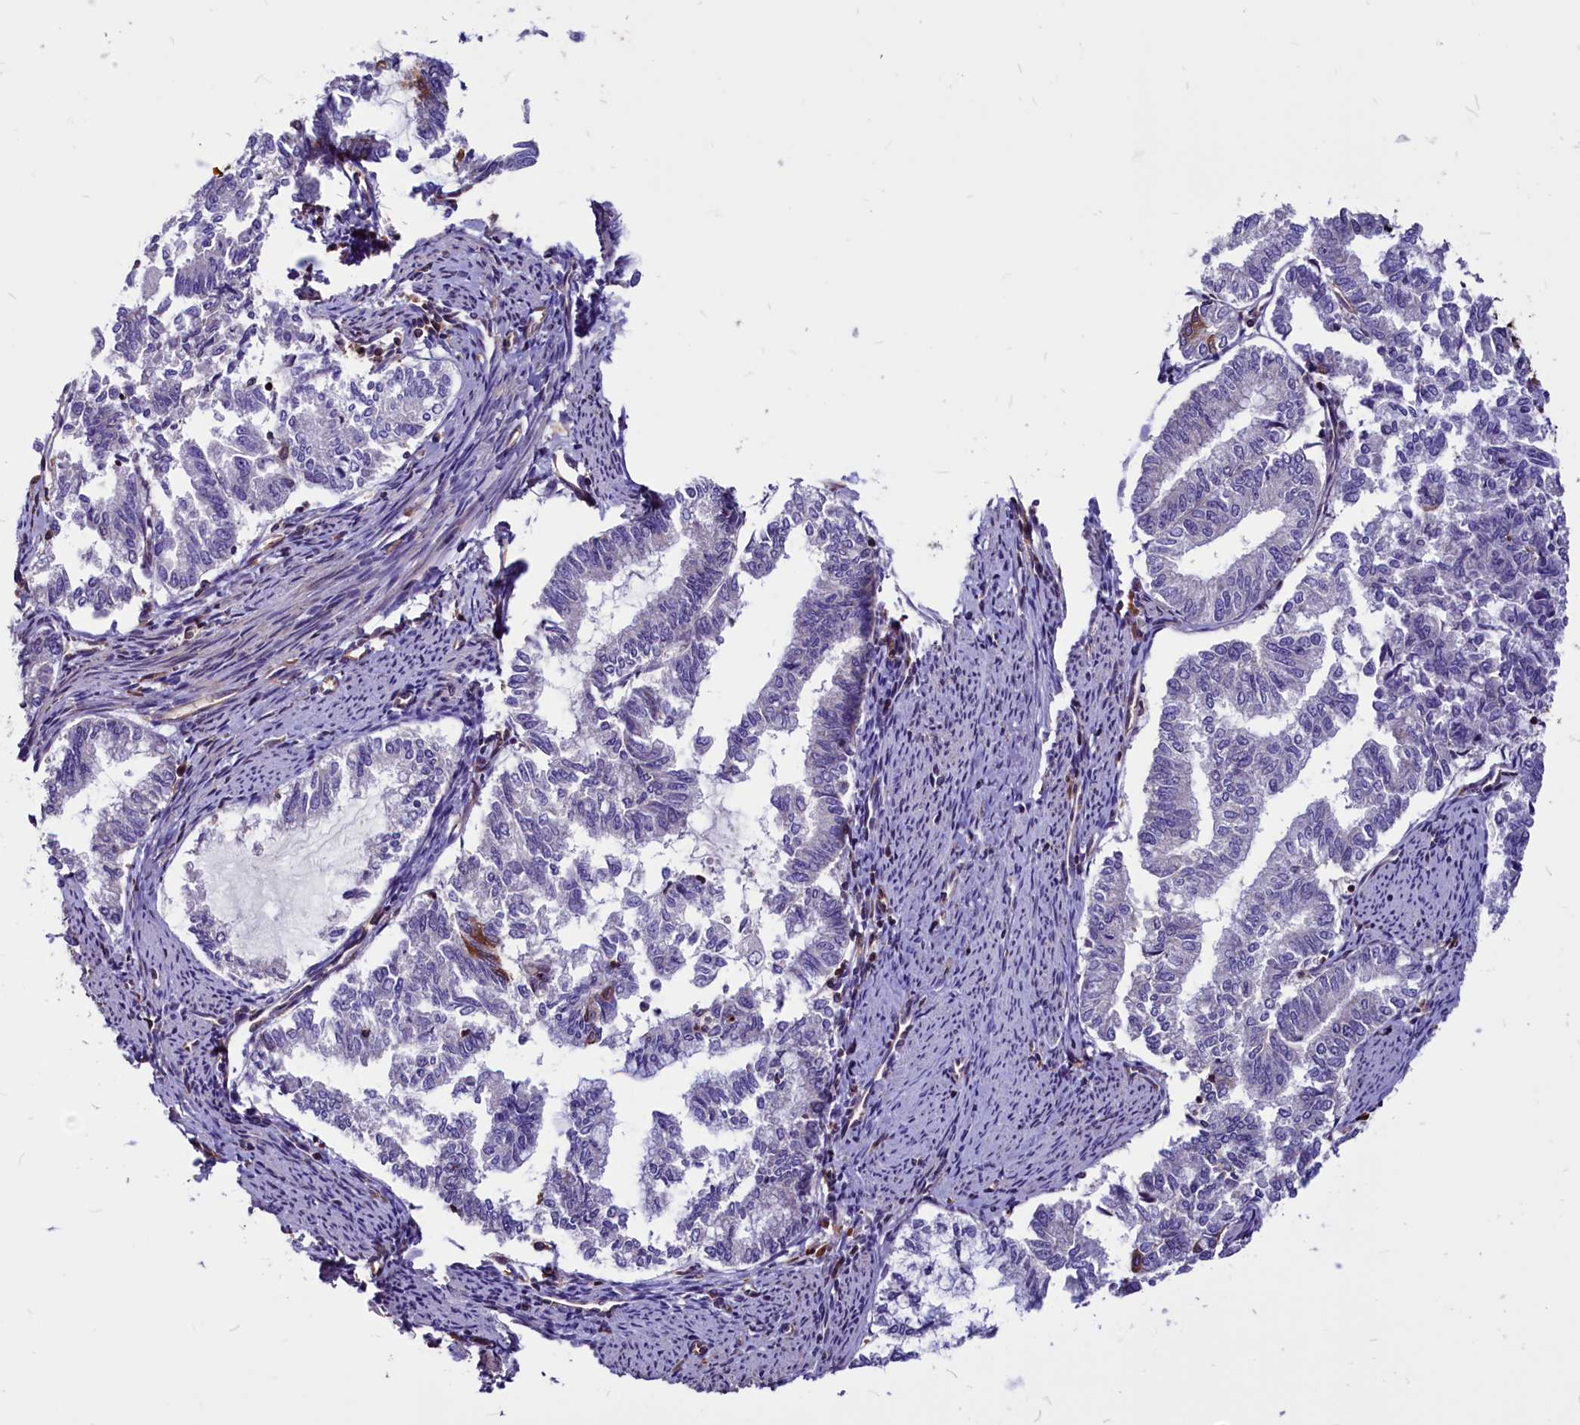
{"staining": {"intensity": "weak", "quantity": "<25%", "location": "cytoplasmic/membranous"}, "tissue": "endometrial cancer", "cell_type": "Tumor cells", "image_type": "cancer", "snomed": [{"axis": "morphology", "description": "Adenocarcinoma, NOS"}, {"axis": "topography", "description": "Endometrium"}], "caption": "Immunohistochemistry (IHC) micrograph of endometrial cancer stained for a protein (brown), which exhibits no expression in tumor cells.", "gene": "EIF3G", "patient": {"sex": "female", "age": 79}}